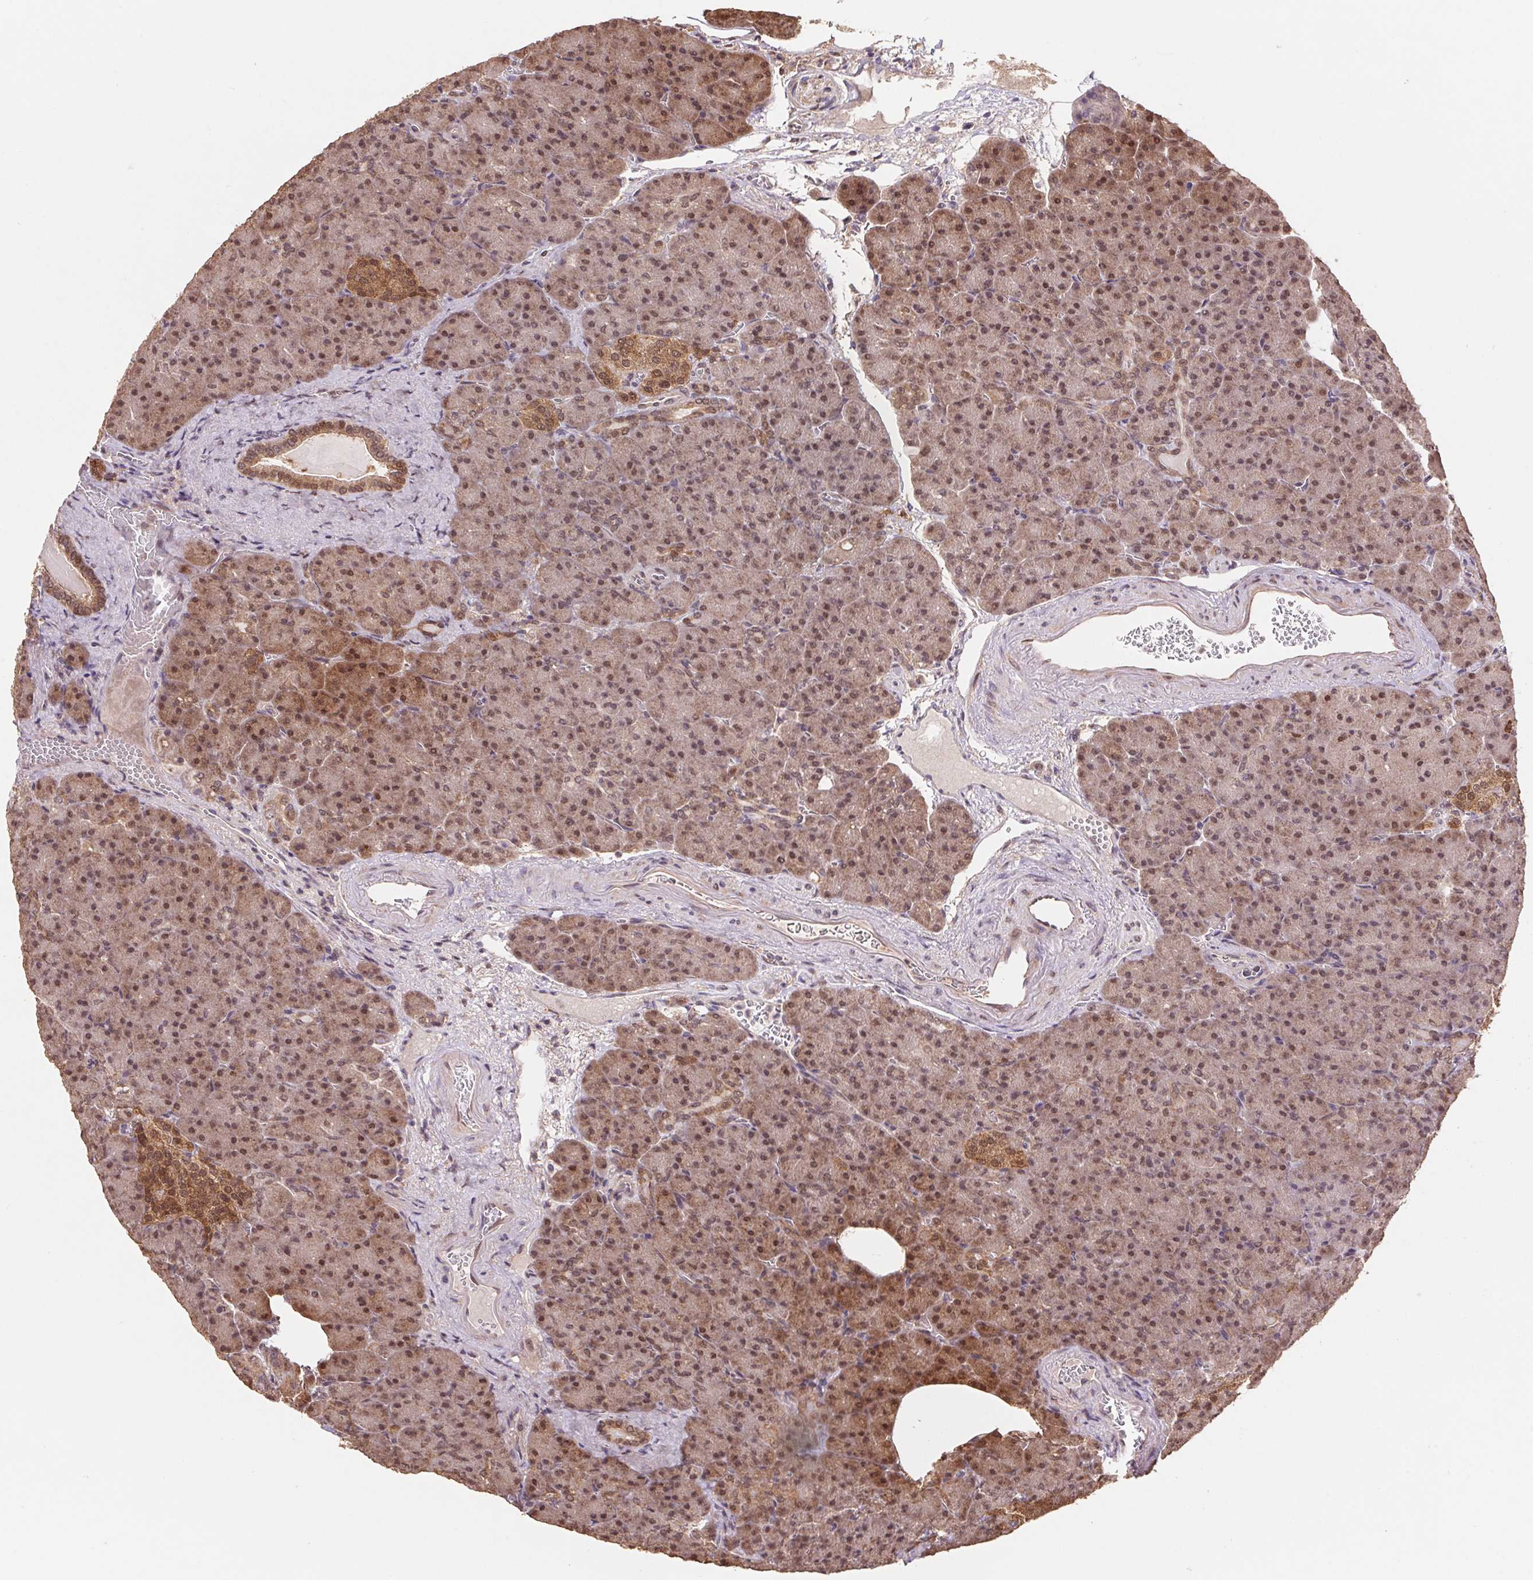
{"staining": {"intensity": "moderate", "quantity": ">75%", "location": "cytoplasmic/membranous,nuclear"}, "tissue": "pancreas", "cell_type": "Exocrine glandular cells", "image_type": "normal", "snomed": [{"axis": "morphology", "description": "Normal tissue, NOS"}, {"axis": "topography", "description": "Pancreas"}], "caption": "Normal pancreas exhibits moderate cytoplasmic/membranous,nuclear staining in about >75% of exocrine glandular cells The staining was performed using DAB (3,3'-diaminobenzidine) to visualize the protein expression in brown, while the nuclei were stained in blue with hematoxylin (Magnification: 20x)..", "gene": "CUTA", "patient": {"sex": "female", "age": 74}}